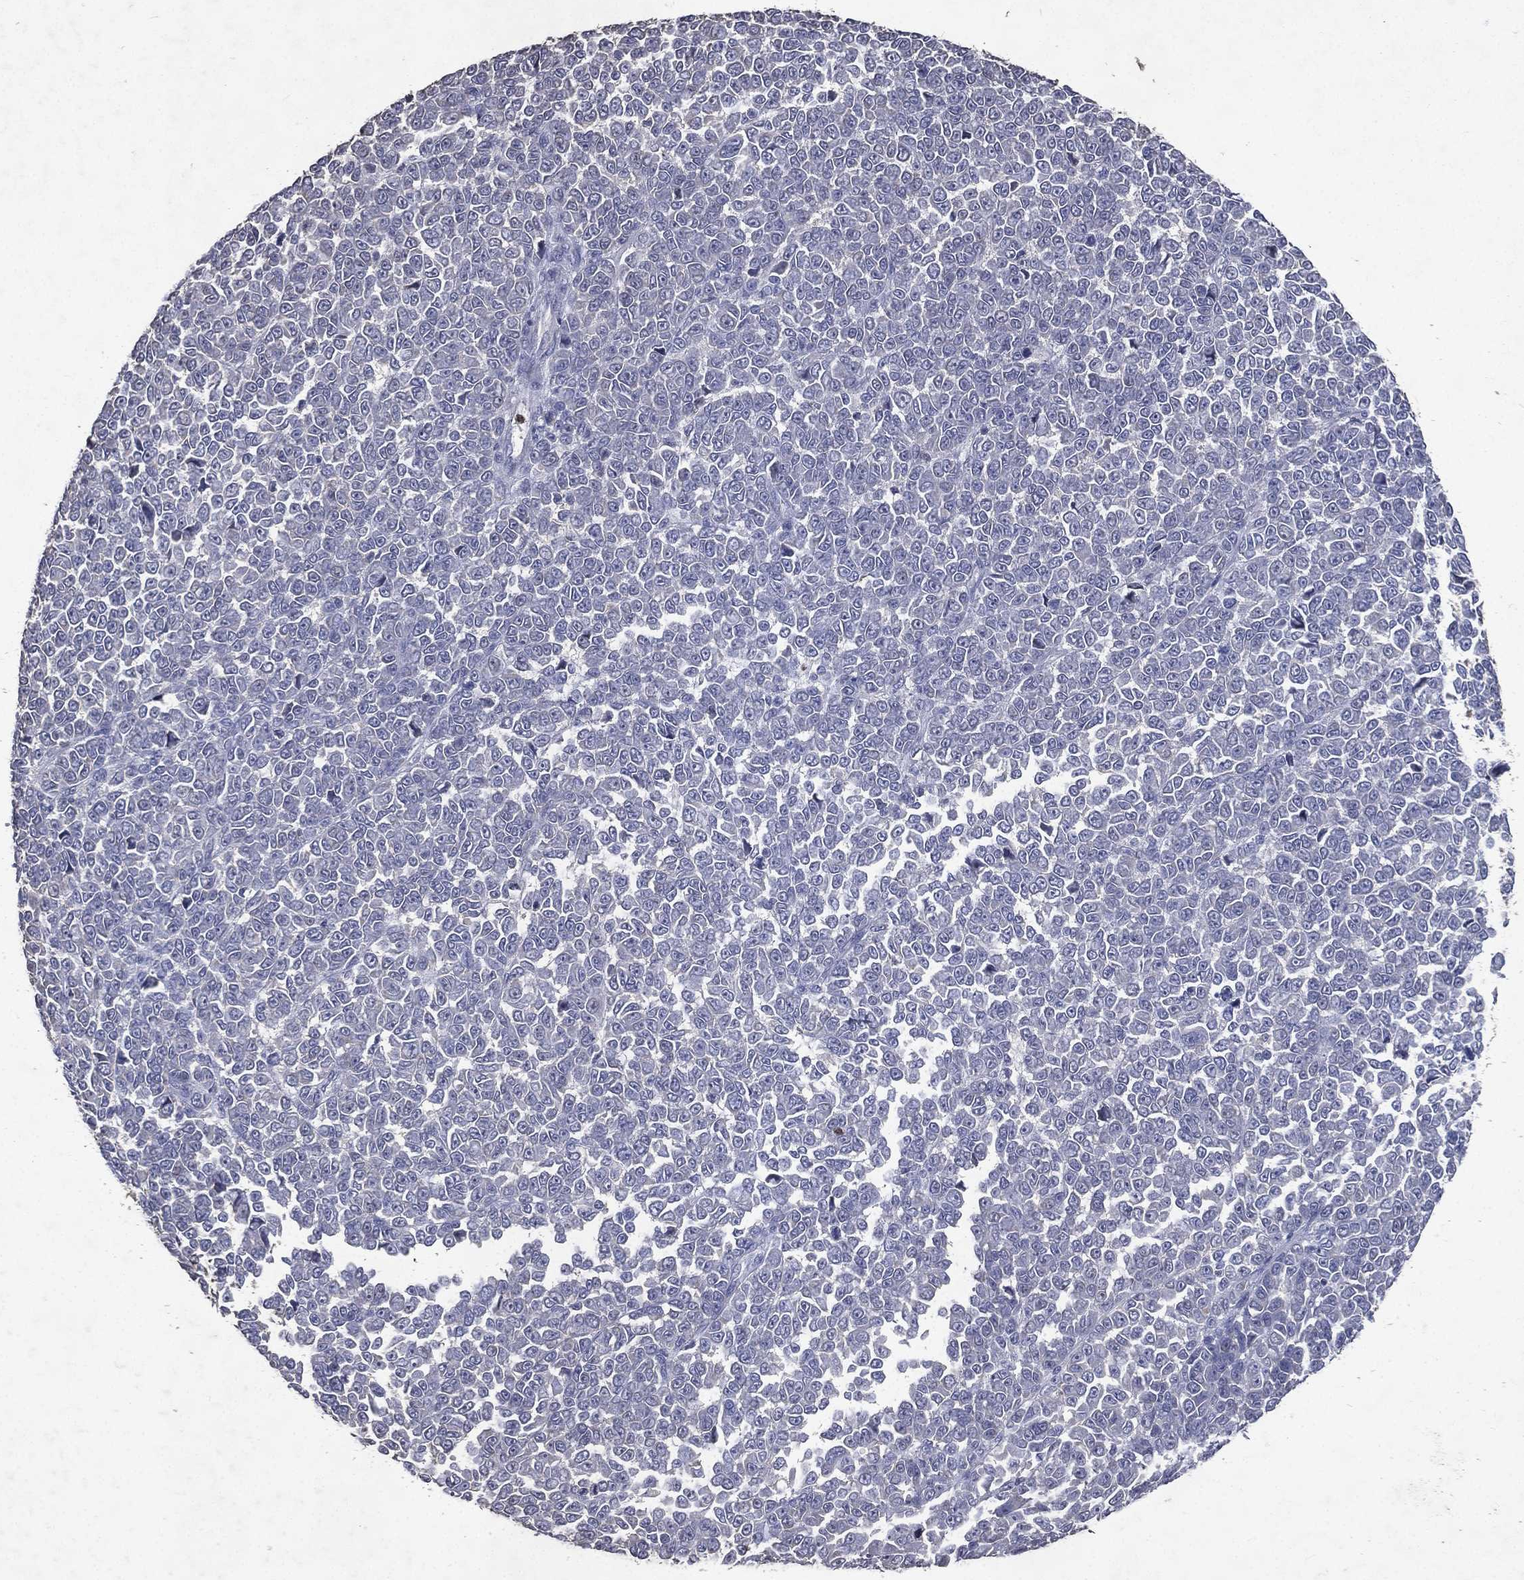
{"staining": {"intensity": "negative", "quantity": "none", "location": "none"}, "tissue": "melanoma", "cell_type": "Tumor cells", "image_type": "cancer", "snomed": [{"axis": "morphology", "description": "Malignant melanoma, NOS"}, {"axis": "topography", "description": "Skin"}], "caption": "Malignant melanoma was stained to show a protein in brown. There is no significant staining in tumor cells. (DAB immunohistochemistry (IHC) visualized using brightfield microscopy, high magnification).", "gene": "SLC34A2", "patient": {"sex": "female", "age": 95}}